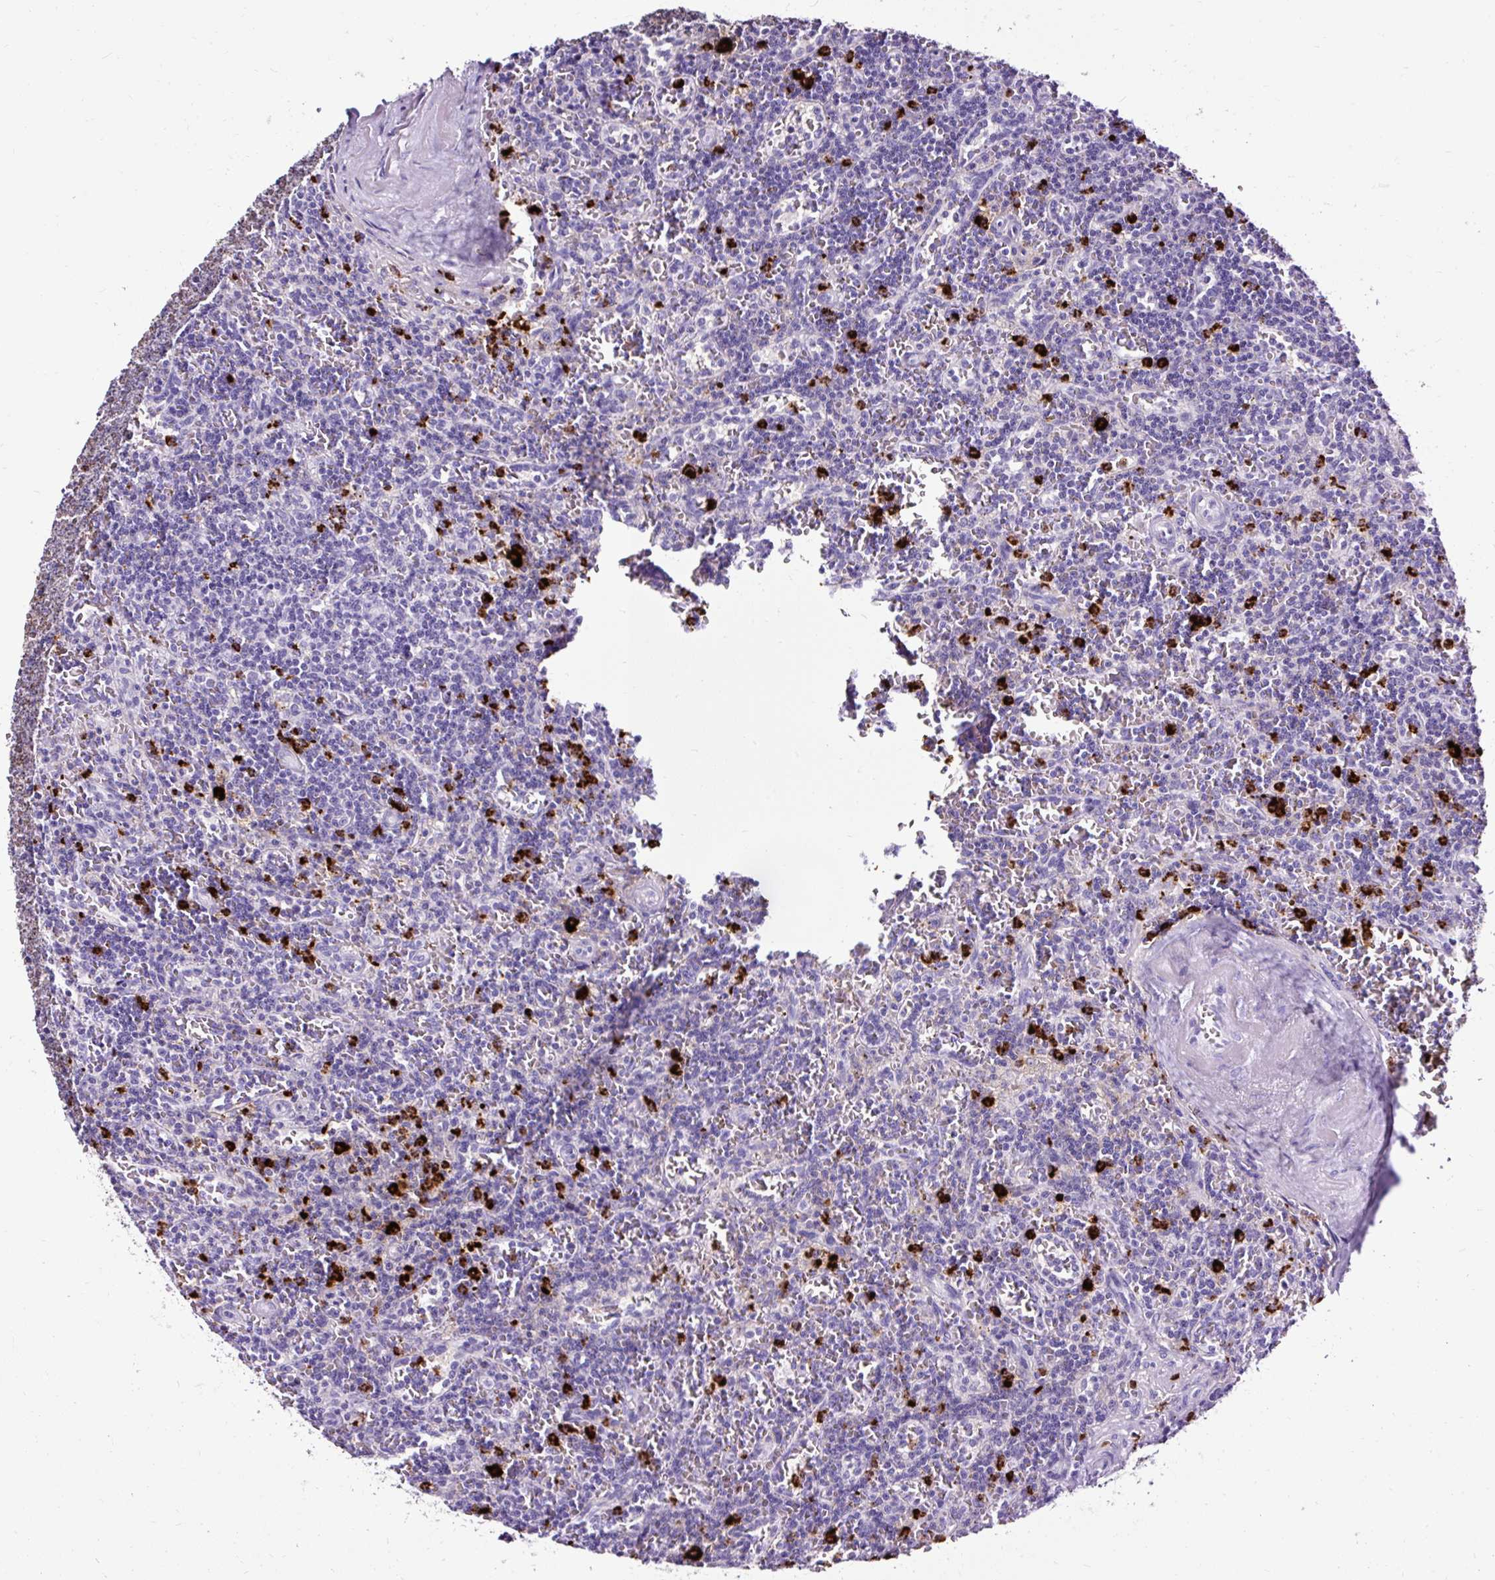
{"staining": {"intensity": "negative", "quantity": "none", "location": "none"}, "tissue": "lymphoma", "cell_type": "Tumor cells", "image_type": "cancer", "snomed": [{"axis": "morphology", "description": "Malignant lymphoma, non-Hodgkin's type, Low grade"}, {"axis": "topography", "description": "Spleen"}], "caption": "Tumor cells are negative for brown protein staining in lymphoma.", "gene": "SLC7A8", "patient": {"sex": "male", "age": 73}}